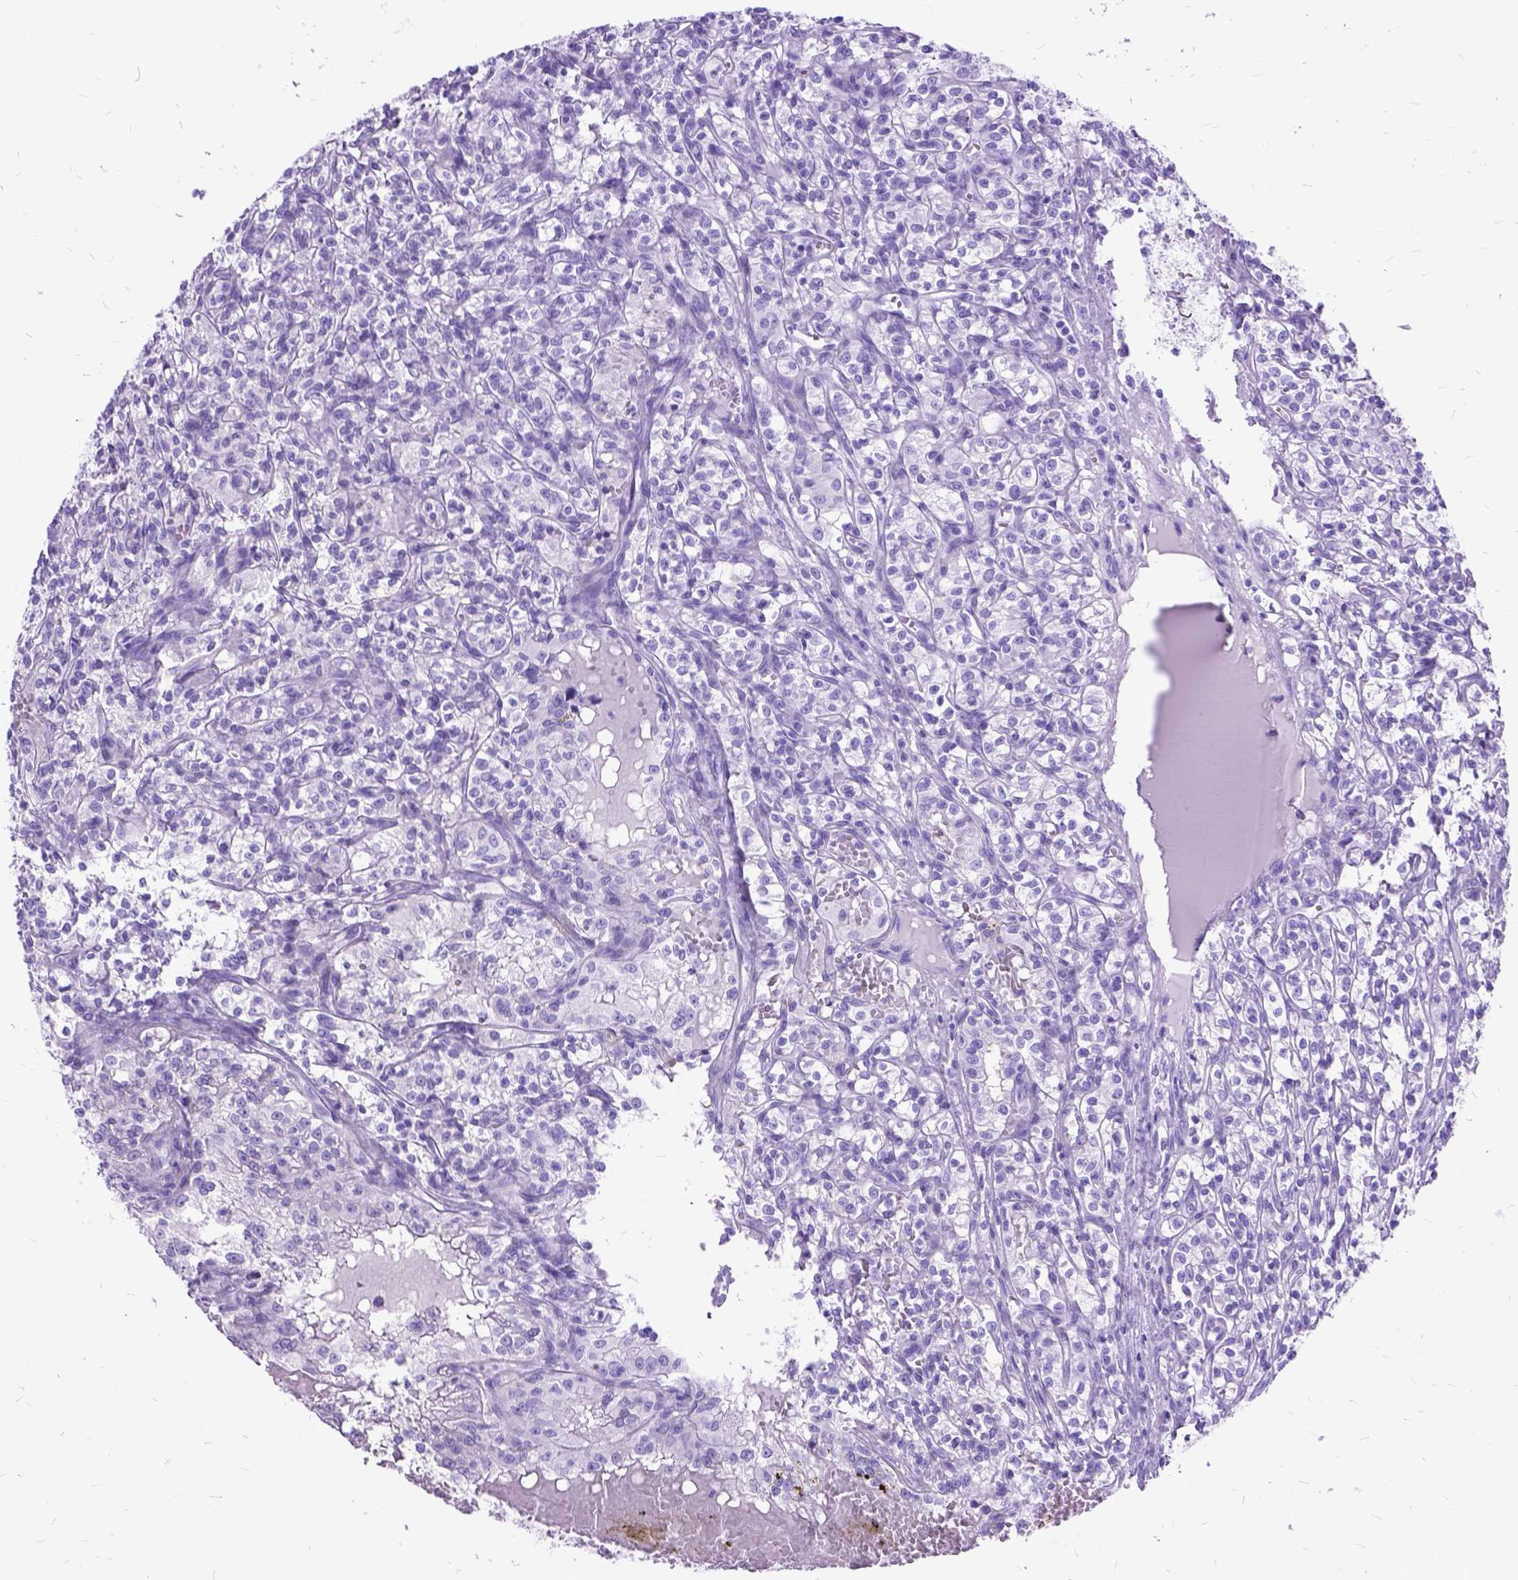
{"staining": {"intensity": "negative", "quantity": "none", "location": "none"}, "tissue": "renal cancer", "cell_type": "Tumor cells", "image_type": "cancer", "snomed": [{"axis": "morphology", "description": "Adenocarcinoma, NOS"}, {"axis": "topography", "description": "Kidney"}], "caption": "Immunohistochemistry photomicrograph of neoplastic tissue: renal cancer stained with DAB reveals no significant protein staining in tumor cells.", "gene": "DNAH2", "patient": {"sex": "male", "age": 36}}